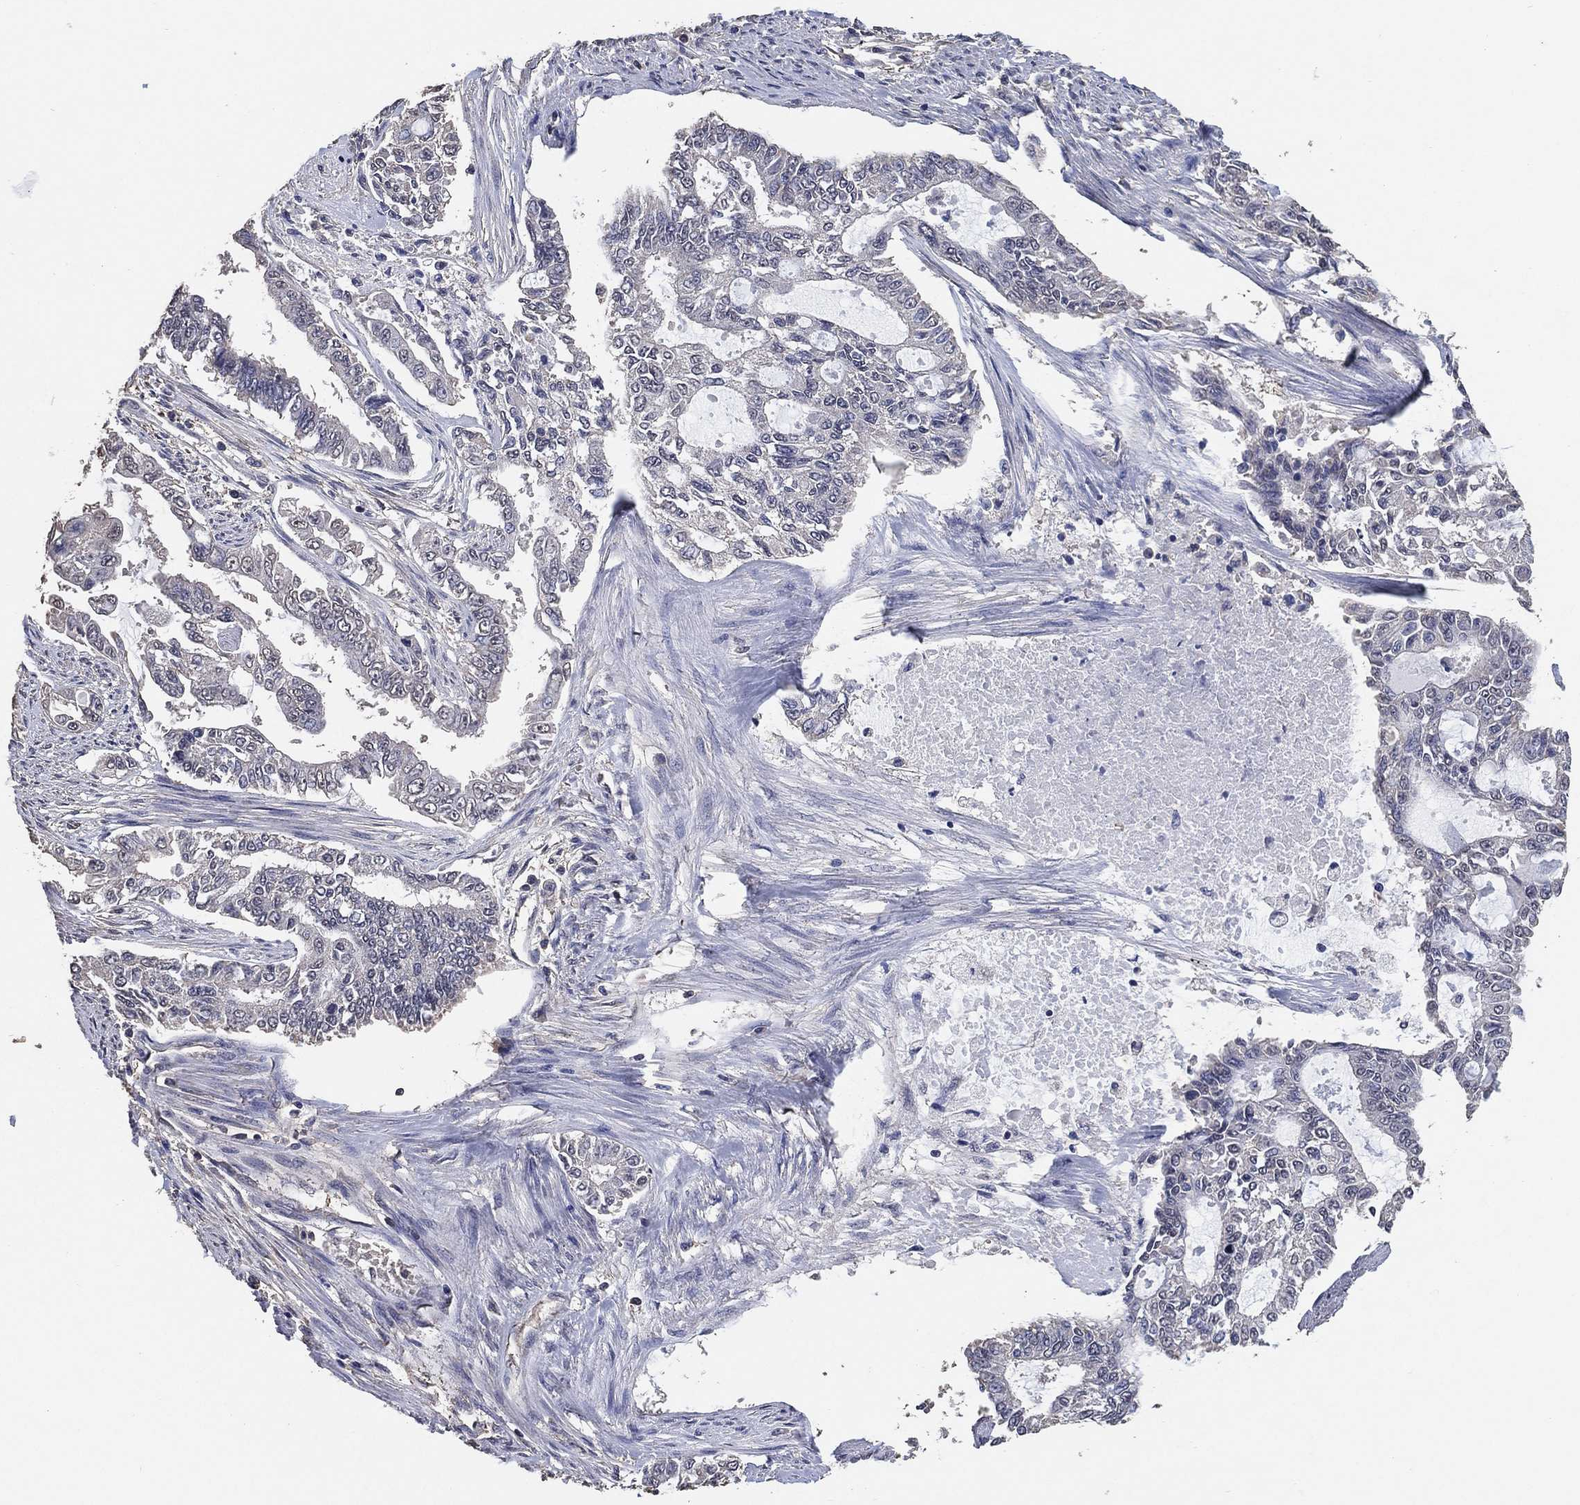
{"staining": {"intensity": "negative", "quantity": "none", "location": "none"}, "tissue": "endometrial cancer", "cell_type": "Tumor cells", "image_type": "cancer", "snomed": [{"axis": "morphology", "description": "Adenocarcinoma, NOS"}, {"axis": "topography", "description": "Uterus"}], "caption": "IHC of human endometrial adenocarcinoma shows no staining in tumor cells. (Stains: DAB (3,3'-diaminobenzidine) immunohistochemistry with hematoxylin counter stain, Microscopy: brightfield microscopy at high magnification).", "gene": "KLK5", "patient": {"sex": "female", "age": 59}}